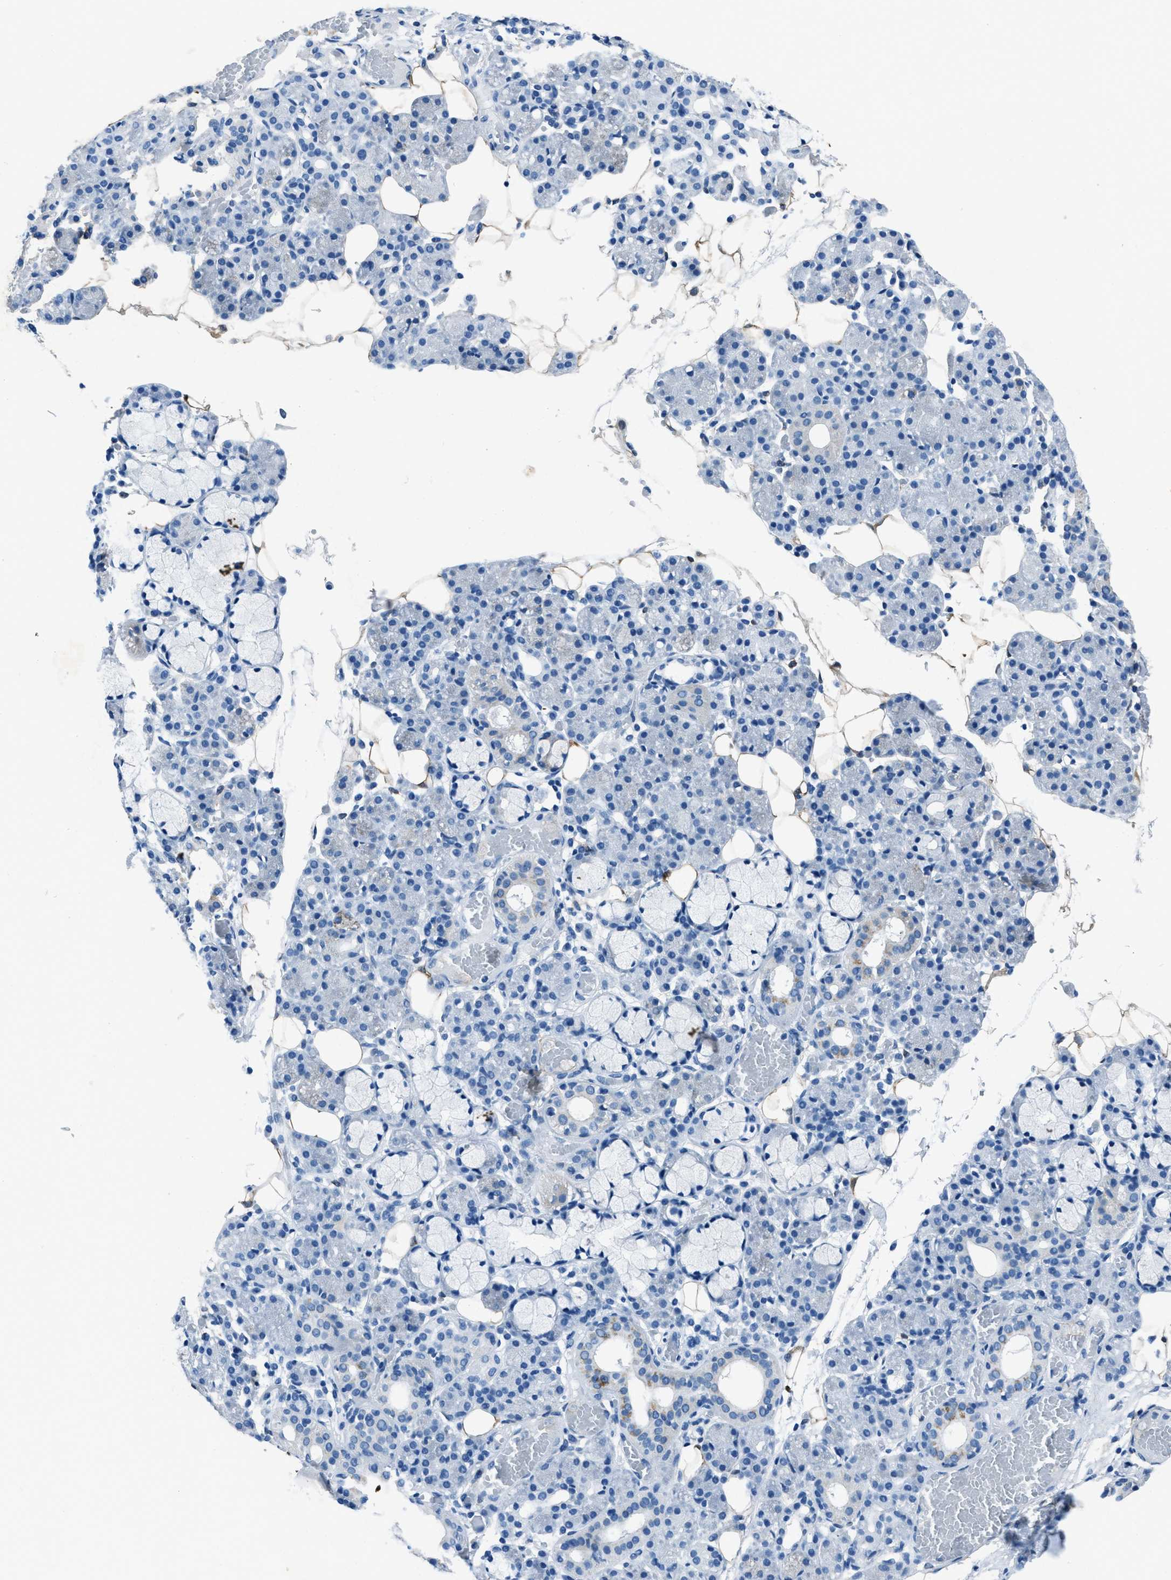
{"staining": {"intensity": "negative", "quantity": "none", "location": "none"}, "tissue": "salivary gland", "cell_type": "Glandular cells", "image_type": "normal", "snomed": [{"axis": "morphology", "description": "Normal tissue, NOS"}, {"axis": "topography", "description": "Salivary gland"}], "caption": "DAB immunohistochemical staining of normal salivary gland displays no significant staining in glandular cells. Brightfield microscopy of IHC stained with DAB (brown) and hematoxylin (blue), captured at high magnification.", "gene": "AMACR", "patient": {"sex": "male", "age": 63}}